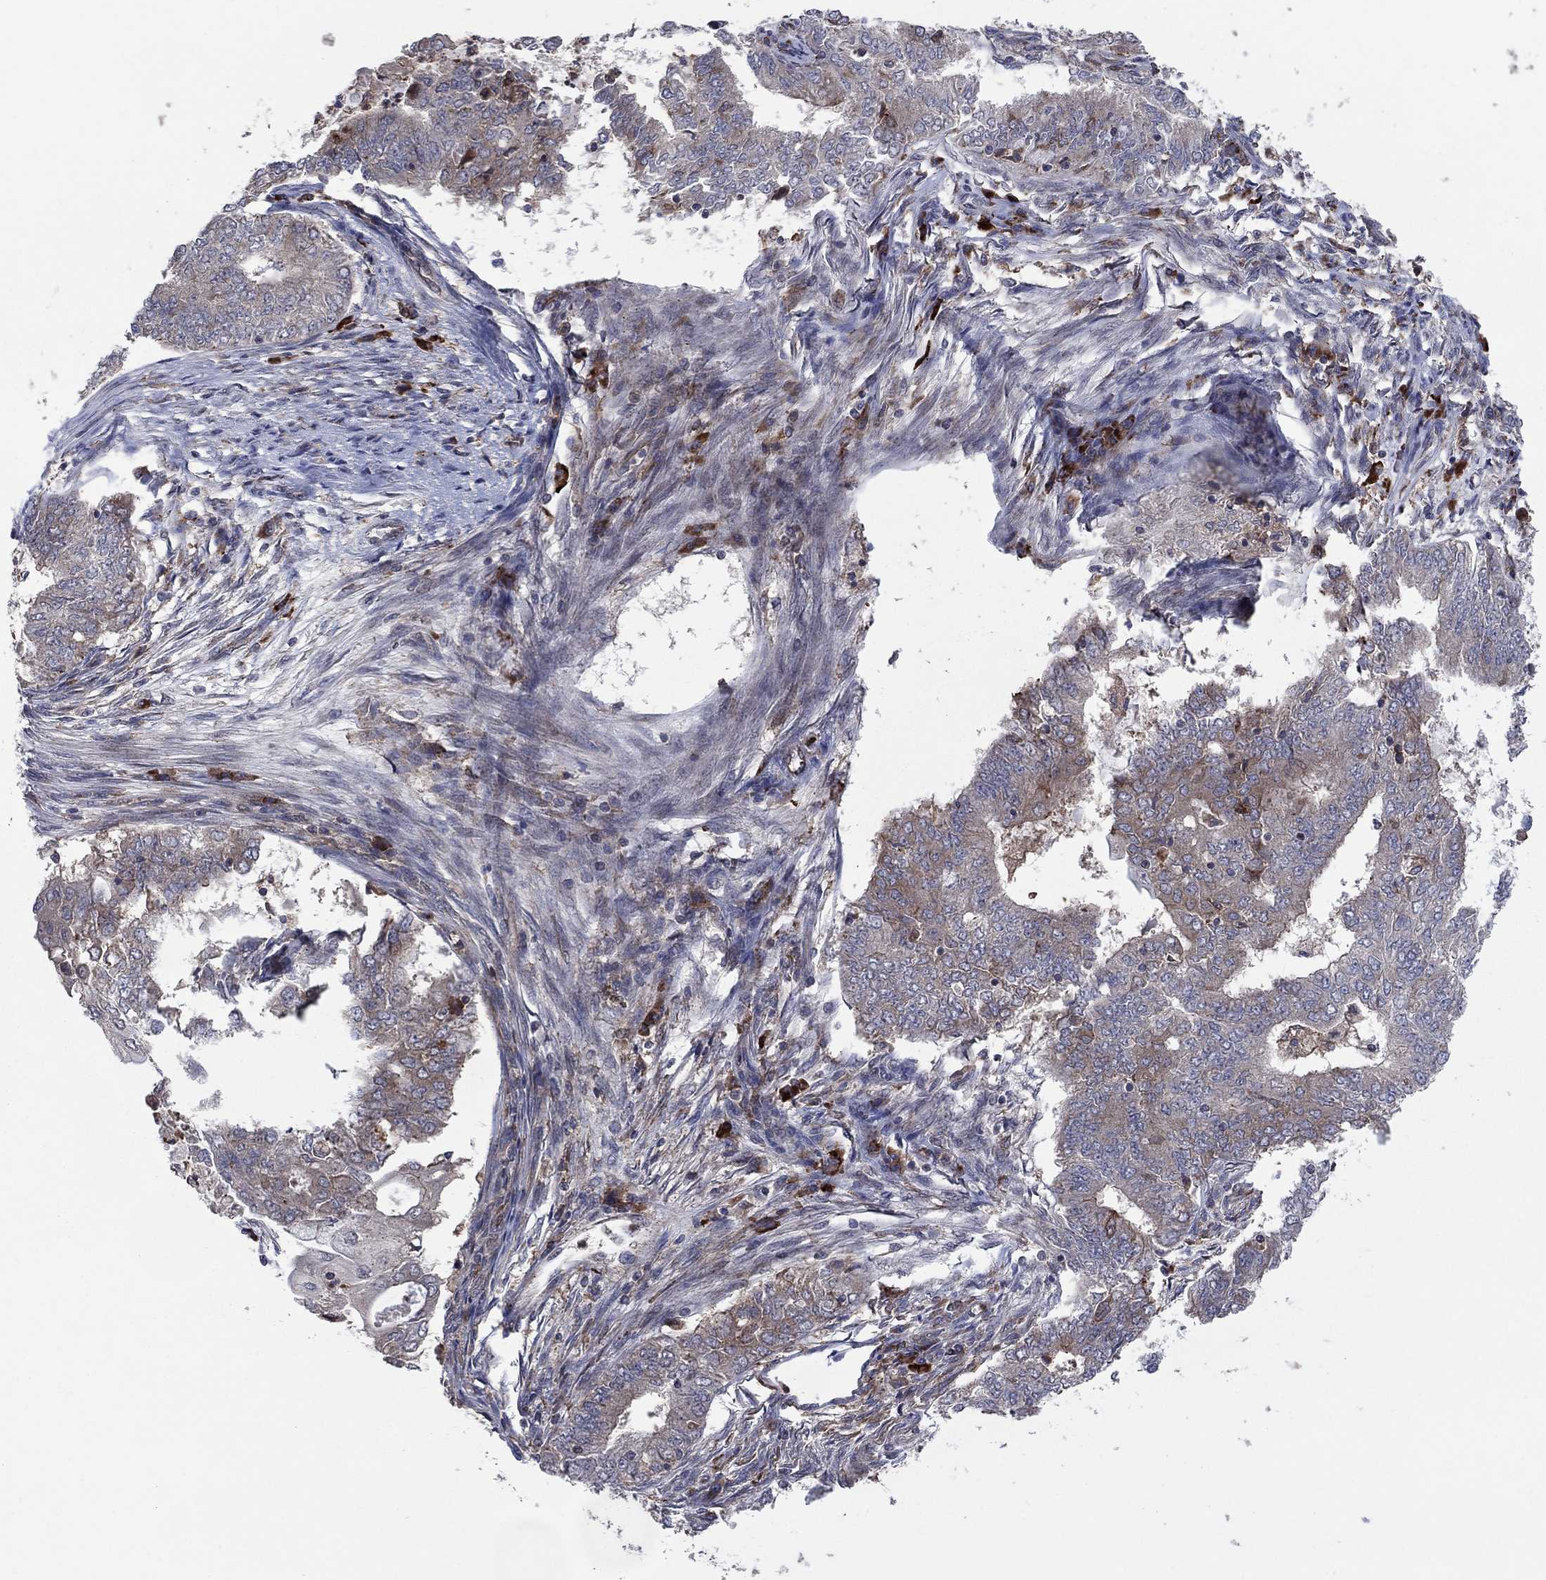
{"staining": {"intensity": "weak", "quantity": "25%-75%", "location": "cytoplasmic/membranous"}, "tissue": "endometrial cancer", "cell_type": "Tumor cells", "image_type": "cancer", "snomed": [{"axis": "morphology", "description": "Adenocarcinoma, NOS"}, {"axis": "topography", "description": "Endometrium"}], "caption": "Weak cytoplasmic/membranous expression for a protein is present in about 25%-75% of tumor cells of endometrial cancer (adenocarcinoma) using immunohistochemistry.", "gene": "MEA1", "patient": {"sex": "female", "age": 62}}